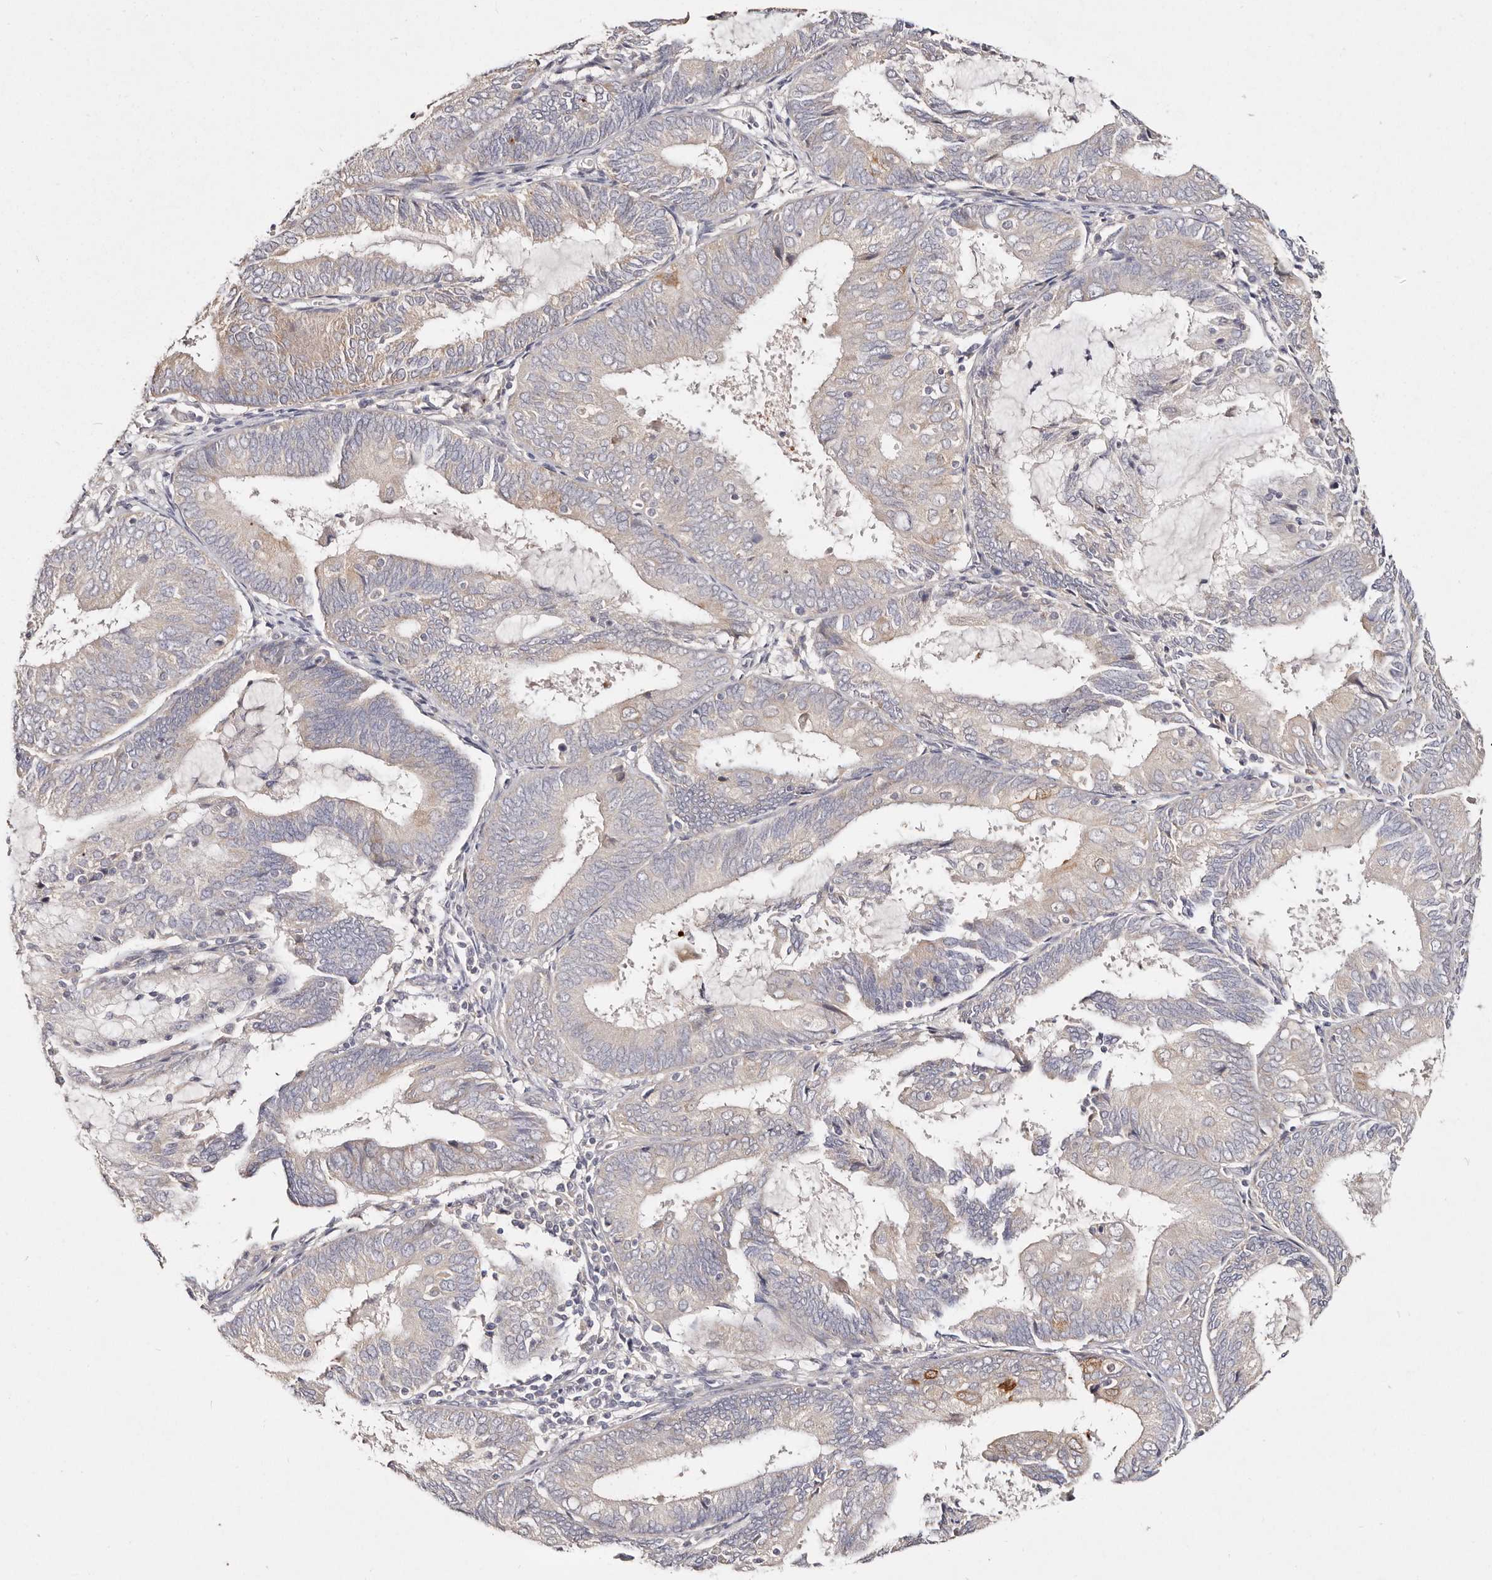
{"staining": {"intensity": "moderate", "quantity": "<25%", "location": "cytoplasmic/membranous"}, "tissue": "endometrial cancer", "cell_type": "Tumor cells", "image_type": "cancer", "snomed": [{"axis": "morphology", "description": "Adenocarcinoma, NOS"}, {"axis": "topography", "description": "Endometrium"}], "caption": "Immunohistochemistry (IHC) (DAB (3,3'-diaminobenzidine)) staining of human endometrial adenocarcinoma demonstrates moderate cytoplasmic/membranous protein expression in approximately <25% of tumor cells.", "gene": "VIPAS39", "patient": {"sex": "female", "age": 81}}